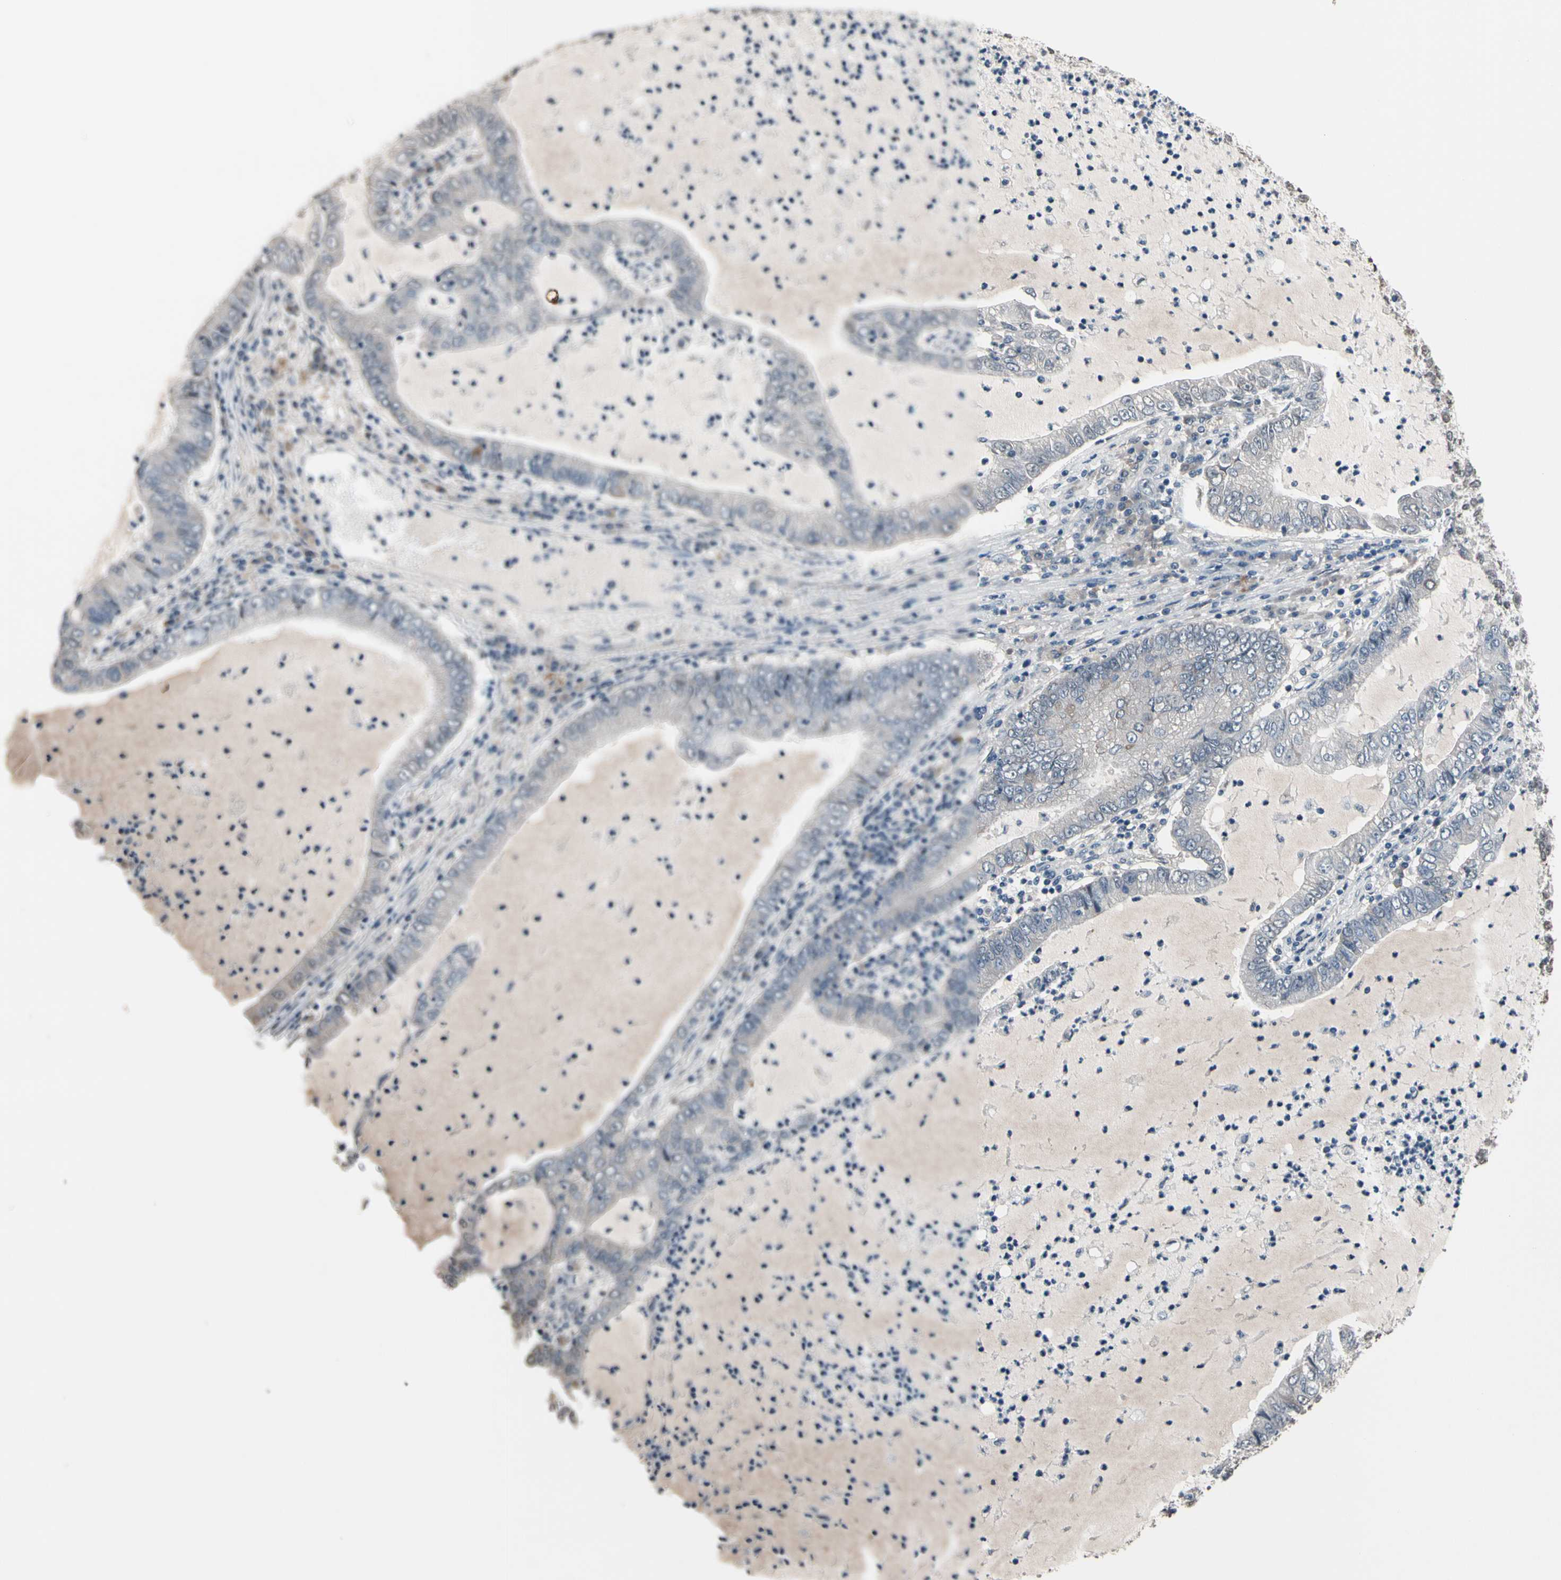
{"staining": {"intensity": "negative", "quantity": "none", "location": "none"}, "tissue": "lung cancer", "cell_type": "Tumor cells", "image_type": "cancer", "snomed": [{"axis": "morphology", "description": "Adenocarcinoma, NOS"}, {"axis": "topography", "description": "Lung"}], "caption": "A photomicrograph of human adenocarcinoma (lung) is negative for staining in tumor cells.", "gene": "SV2A", "patient": {"sex": "female", "age": 51}}